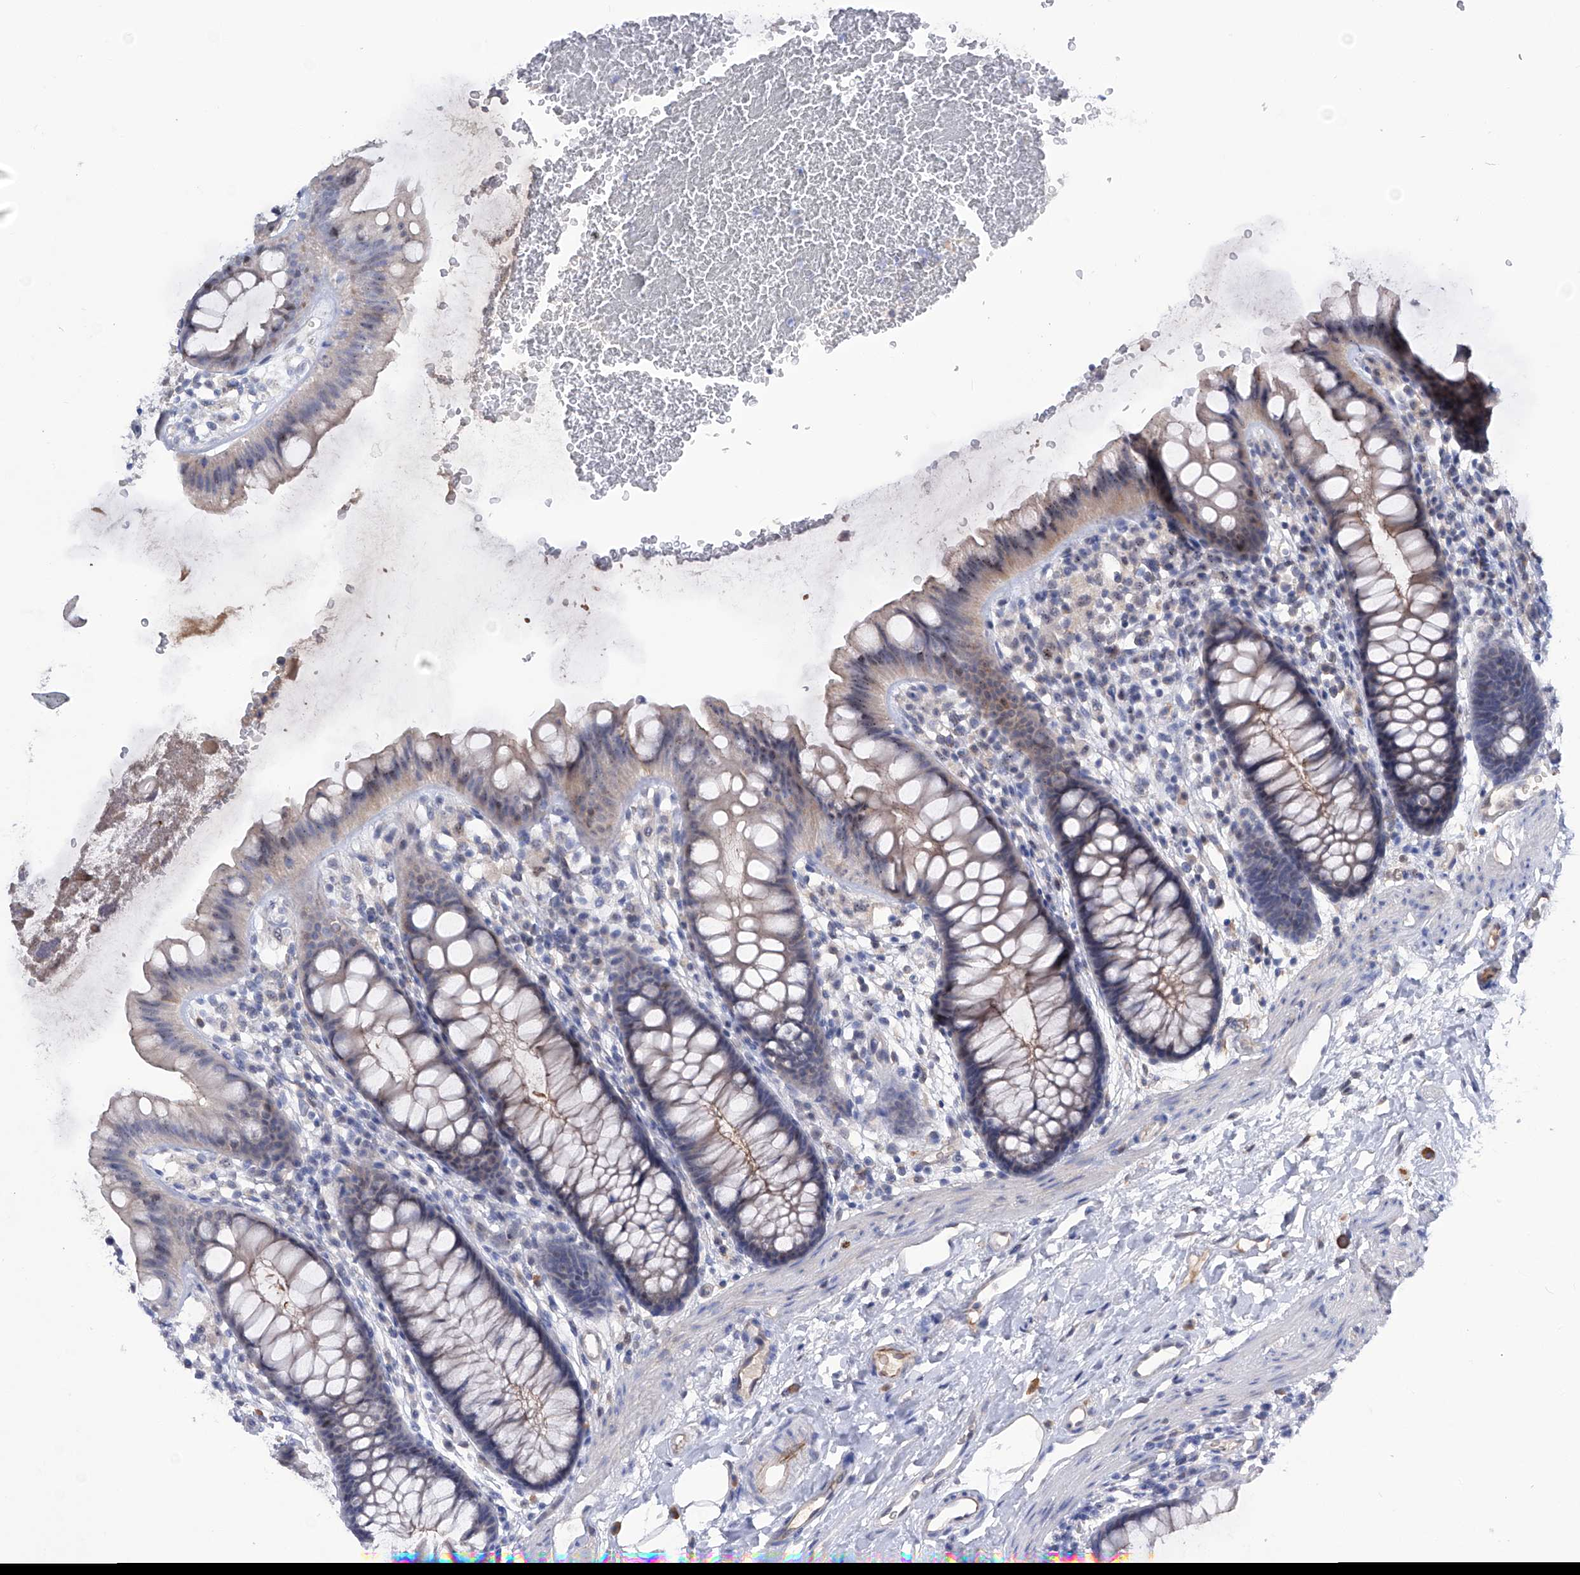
{"staining": {"intensity": "negative", "quantity": "none", "location": "none"}, "tissue": "colon", "cell_type": "Endothelial cells", "image_type": "normal", "snomed": [{"axis": "morphology", "description": "Normal tissue, NOS"}, {"axis": "topography", "description": "Colon"}], "caption": "An immunohistochemistry histopathology image of benign colon is shown. There is no staining in endothelial cells of colon. (Brightfield microscopy of DAB (3,3'-diaminobenzidine) immunohistochemistry (IHC) at high magnification).", "gene": "PGM3", "patient": {"sex": "female", "age": 62}}